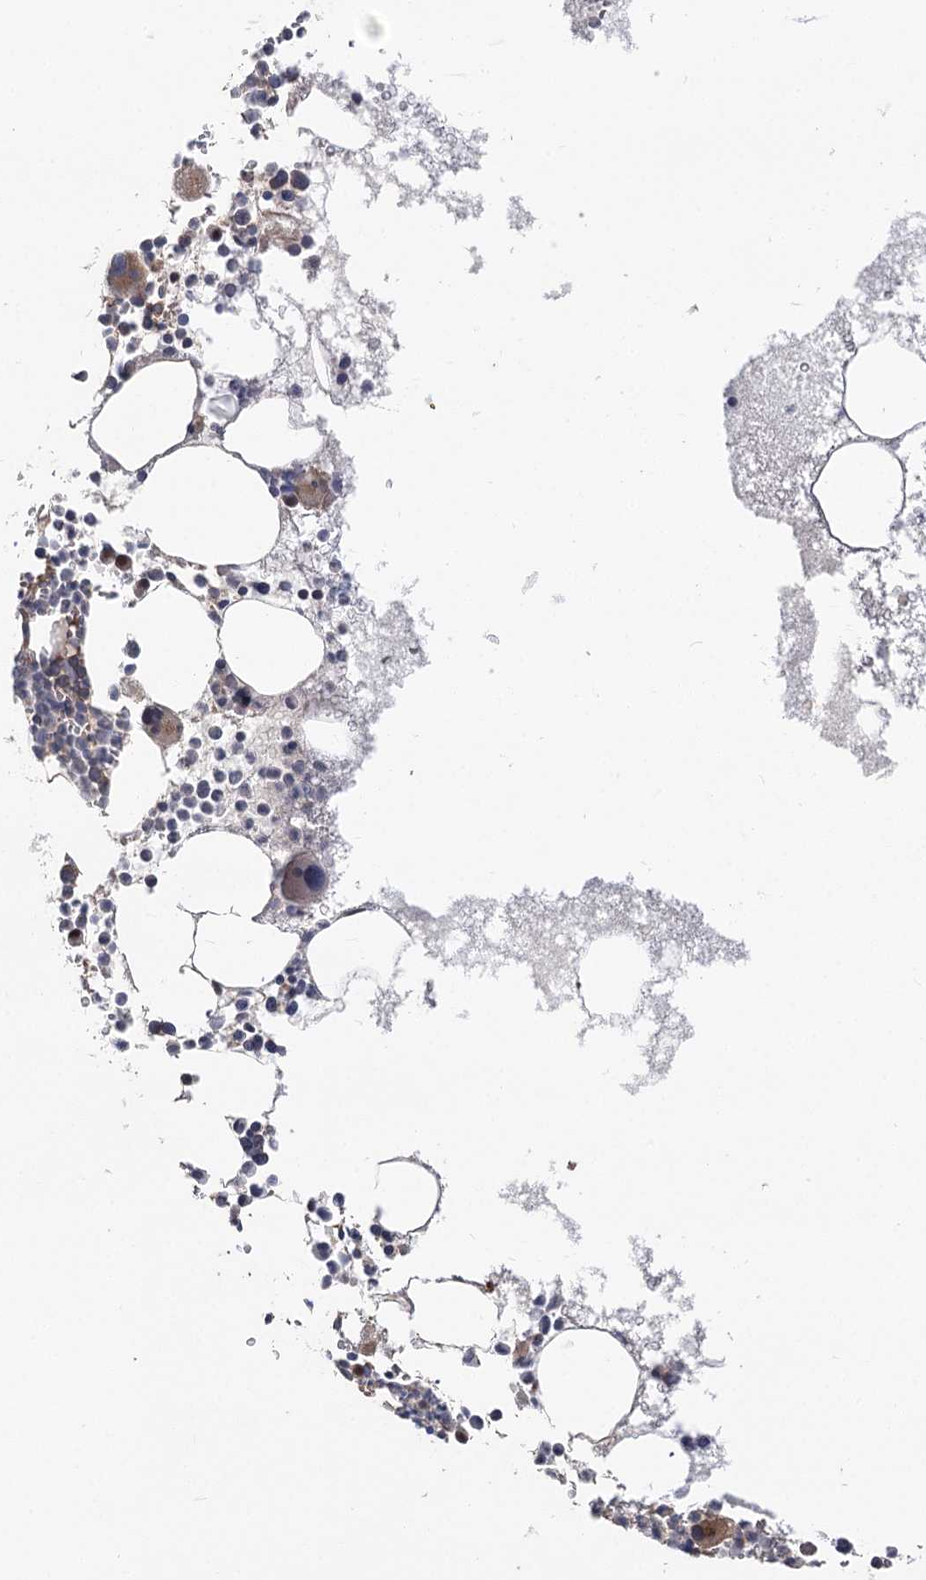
{"staining": {"intensity": "moderate", "quantity": "<25%", "location": "cytoplasmic/membranous"}, "tissue": "bone marrow", "cell_type": "Hematopoietic cells", "image_type": "normal", "snomed": [{"axis": "morphology", "description": "Normal tissue, NOS"}, {"axis": "topography", "description": "Bone marrow"}], "caption": "A micrograph showing moderate cytoplasmic/membranous staining in about <25% of hematopoietic cells in unremarkable bone marrow, as visualized by brown immunohistochemical staining.", "gene": "STX6", "patient": {"sex": "female", "age": 78}}